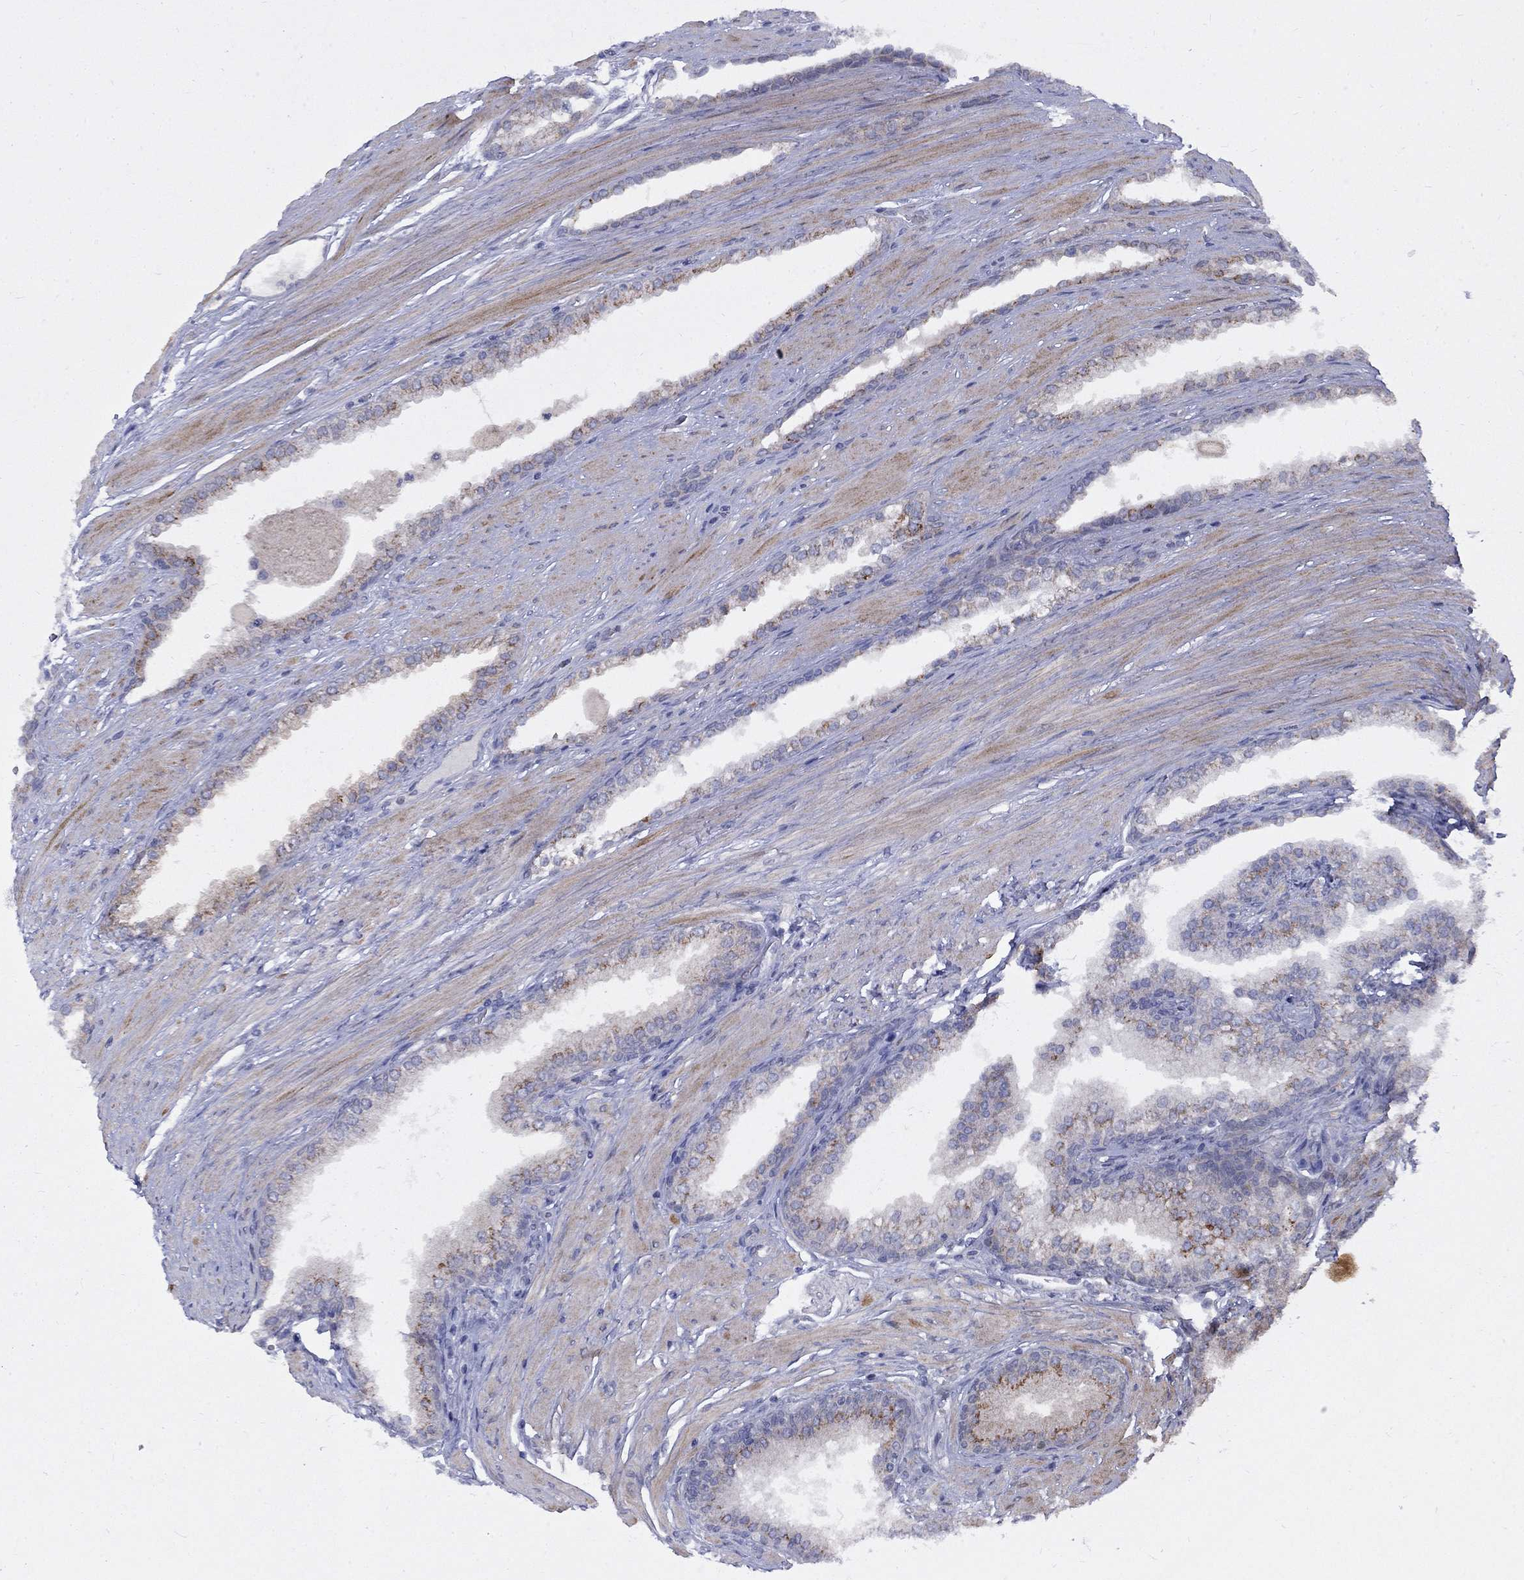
{"staining": {"intensity": "strong", "quantity": "<25%", "location": "cytoplasmic/membranous"}, "tissue": "prostate cancer", "cell_type": "Tumor cells", "image_type": "cancer", "snomed": [{"axis": "morphology", "description": "Adenocarcinoma, NOS"}, {"axis": "topography", "description": "Prostate"}], "caption": "This histopathology image reveals immunohistochemistry (IHC) staining of human prostate cancer (adenocarcinoma), with medium strong cytoplasmic/membranous expression in about <25% of tumor cells.", "gene": "FAM3B", "patient": {"sex": "male", "age": 67}}